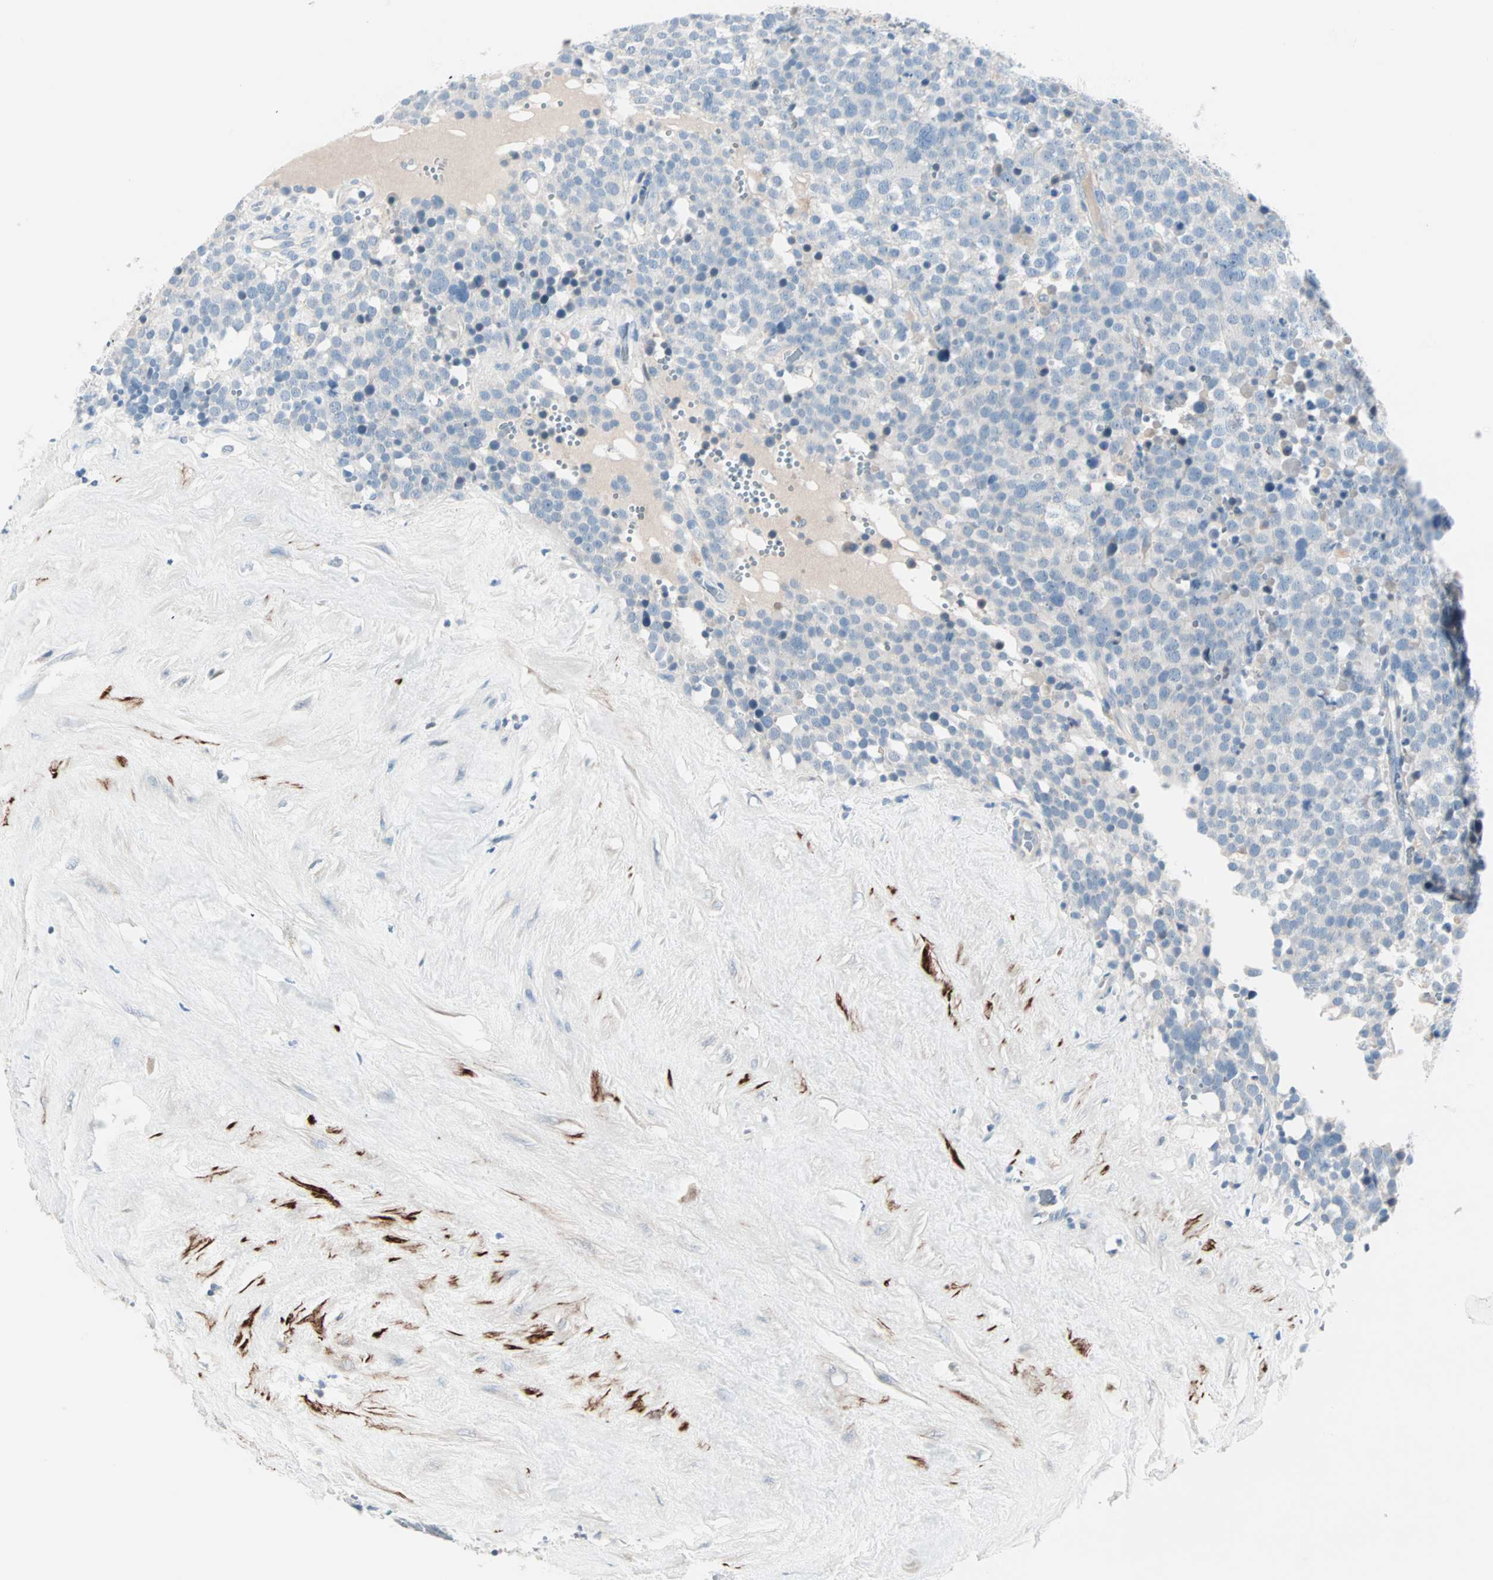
{"staining": {"intensity": "negative", "quantity": "none", "location": "none"}, "tissue": "testis cancer", "cell_type": "Tumor cells", "image_type": "cancer", "snomed": [{"axis": "morphology", "description": "Seminoma, NOS"}, {"axis": "topography", "description": "Testis"}], "caption": "Testis seminoma stained for a protein using IHC demonstrates no staining tumor cells.", "gene": "NEFH", "patient": {"sex": "male", "age": 71}}